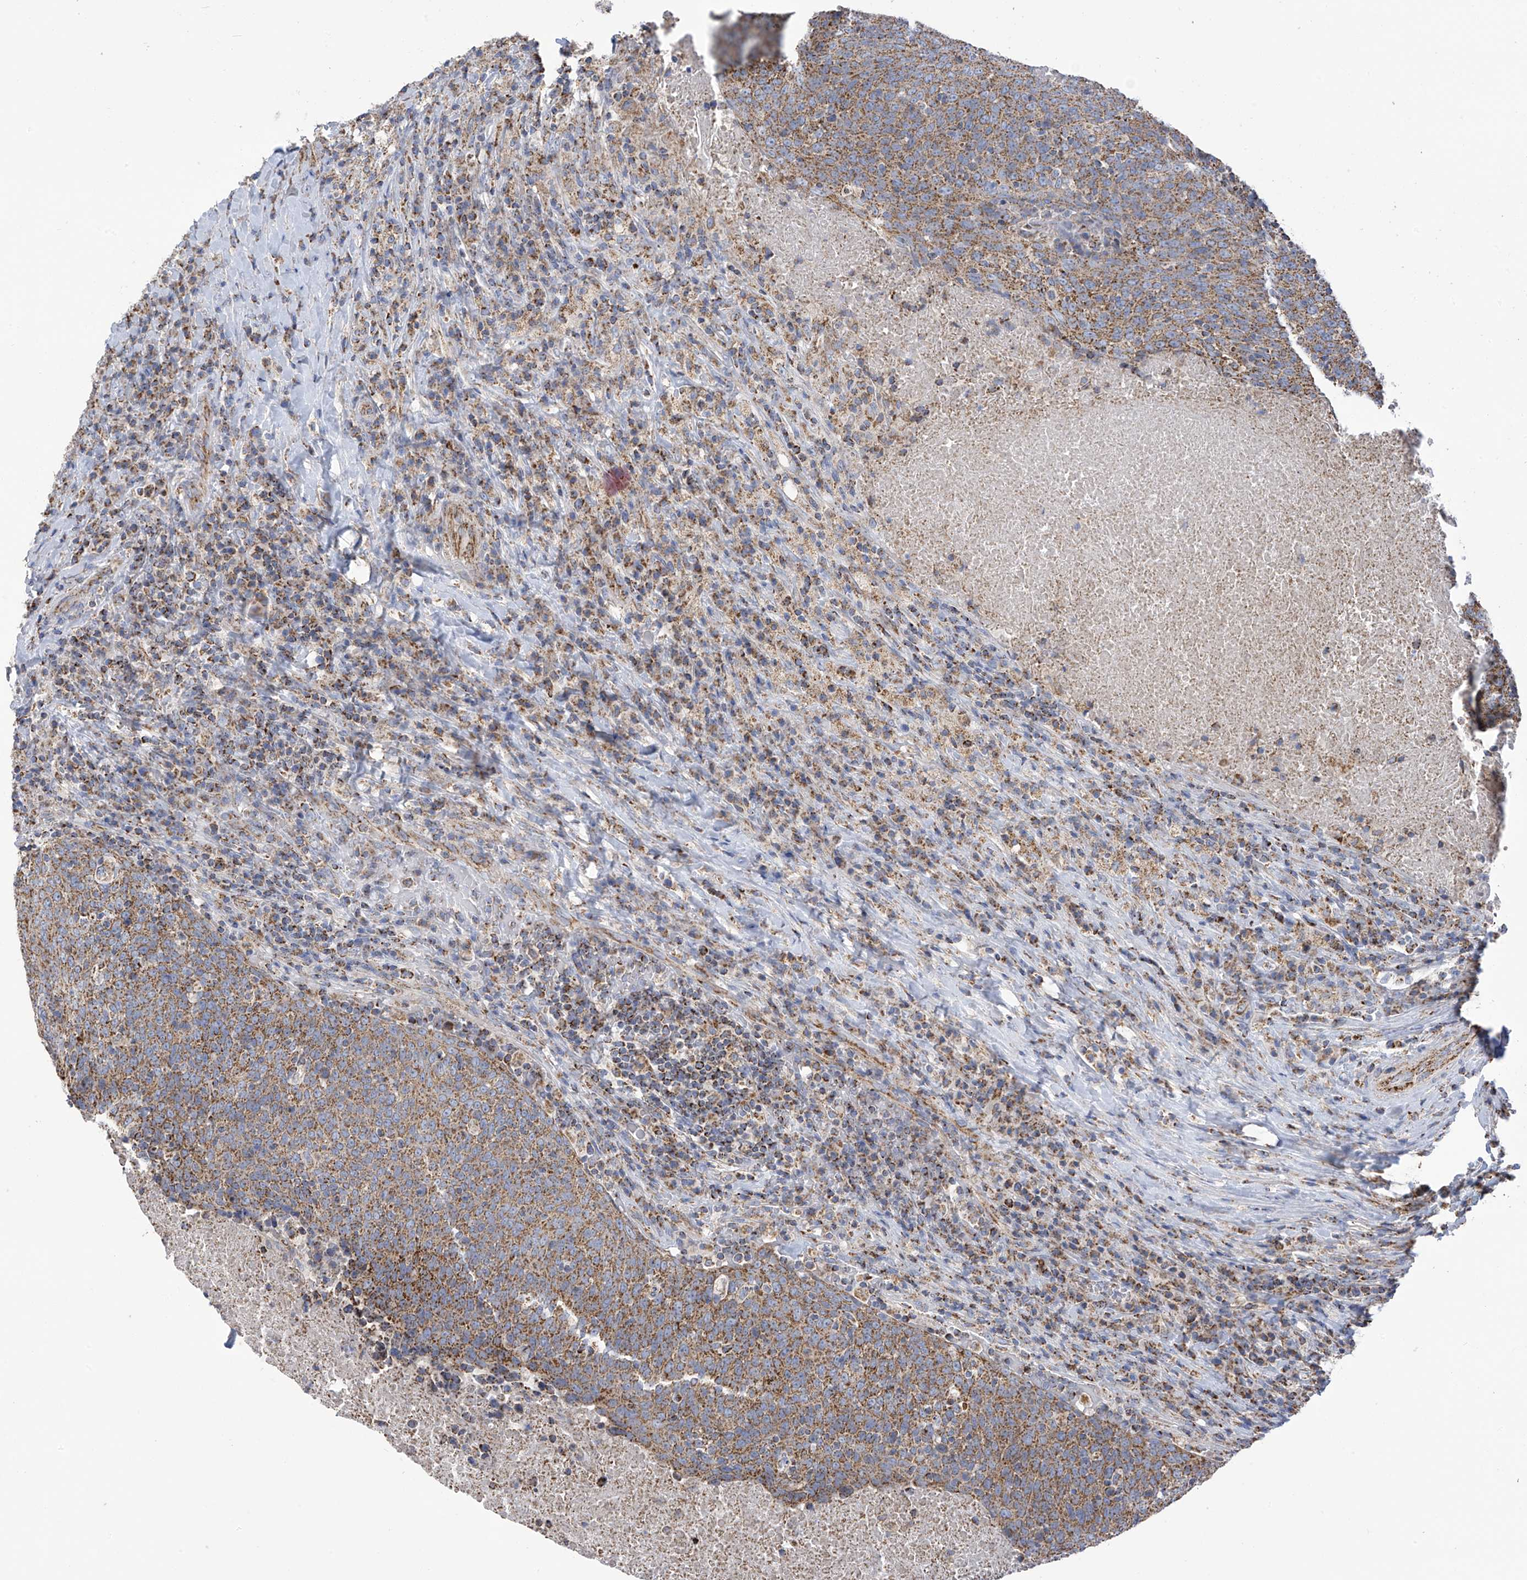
{"staining": {"intensity": "strong", "quantity": ">75%", "location": "cytoplasmic/membranous"}, "tissue": "head and neck cancer", "cell_type": "Tumor cells", "image_type": "cancer", "snomed": [{"axis": "morphology", "description": "Squamous cell carcinoma, NOS"}, {"axis": "morphology", "description": "Squamous cell carcinoma, metastatic, NOS"}, {"axis": "topography", "description": "Lymph node"}, {"axis": "topography", "description": "Head-Neck"}], "caption": "This histopathology image demonstrates IHC staining of human head and neck cancer (metastatic squamous cell carcinoma), with high strong cytoplasmic/membranous staining in about >75% of tumor cells.", "gene": "PNPT1", "patient": {"sex": "male", "age": 62}}